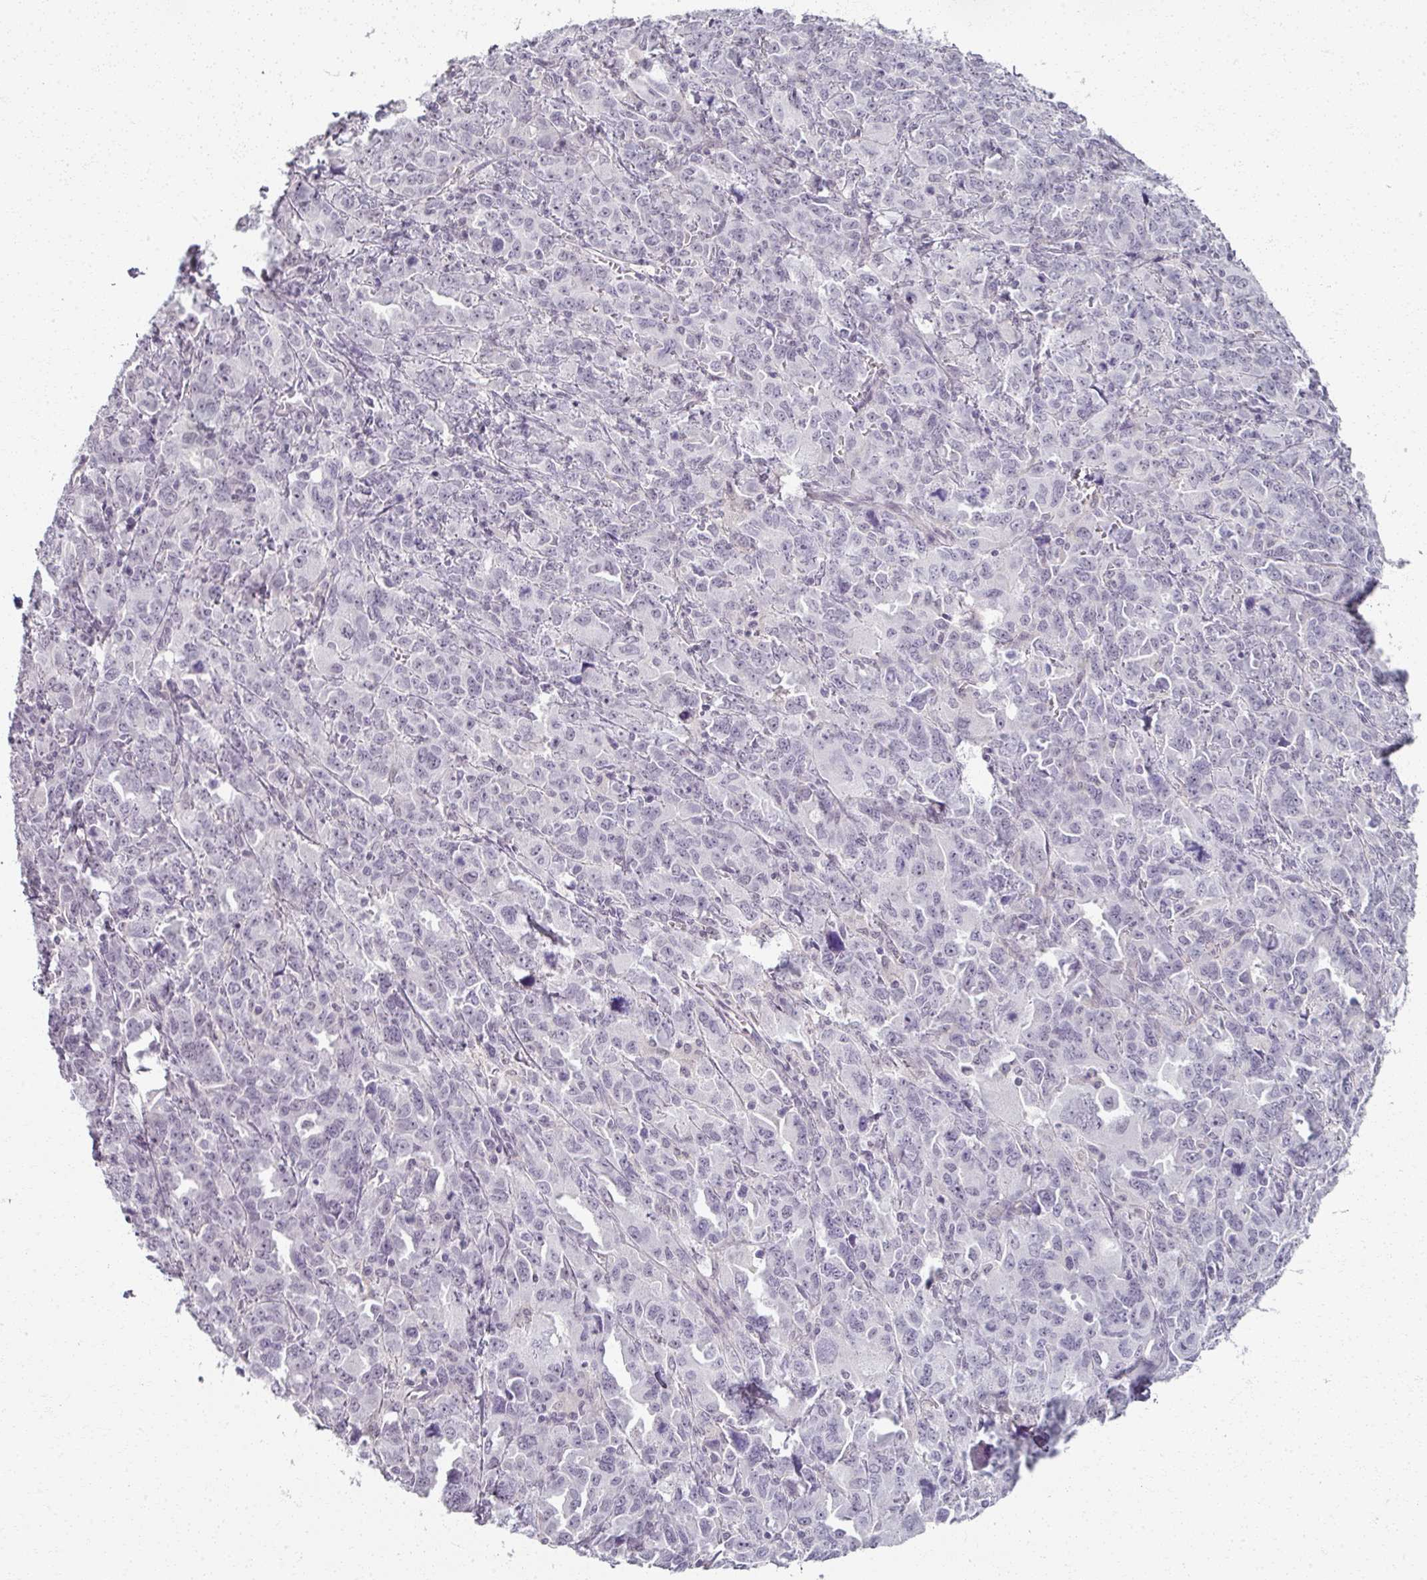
{"staining": {"intensity": "negative", "quantity": "none", "location": "none"}, "tissue": "ovarian cancer", "cell_type": "Tumor cells", "image_type": "cancer", "snomed": [{"axis": "morphology", "description": "Adenocarcinoma, NOS"}, {"axis": "morphology", "description": "Carcinoma, endometroid"}, {"axis": "topography", "description": "Ovary"}], "caption": "Immunohistochemical staining of ovarian adenocarcinoma shows no significant expression in tumor cells.", "gene": "RFPL2", "patient": {"sex": "female", "age": 72}}